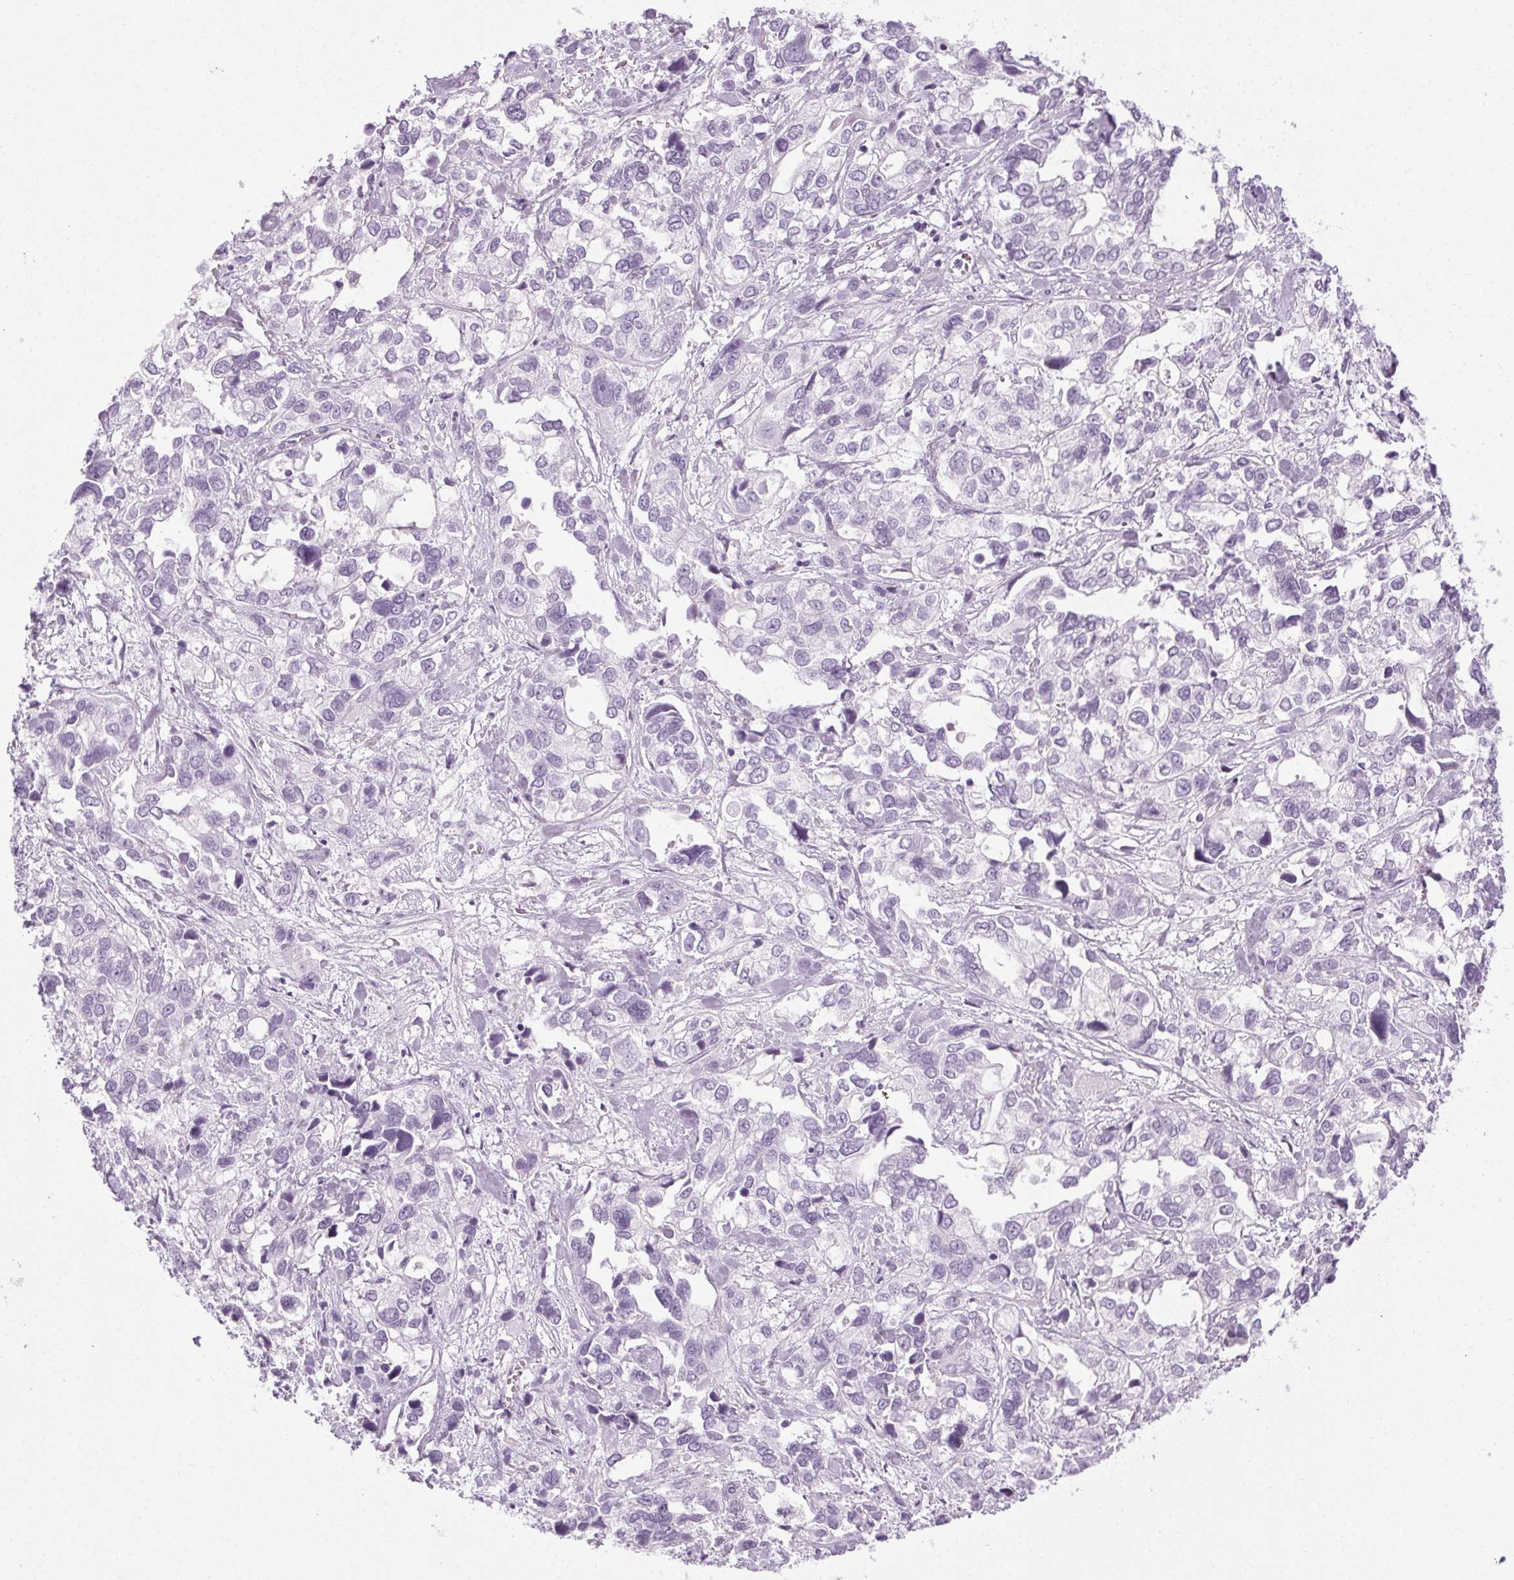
{"staining": {"intensity": "negative", "quantity": "none", "location": "none"}, "tissue": "stomach cancer", "cell_type": "Tumor cells", "image_type": "cancer", "snomed": [{"axis": "morphology", "description": "Adenocarcinoma, NOS"}, {"axis": "topography", "description": "Stomach, upper"}], "caption": "DAB (3,3'-diaminobenzidine) immunohistochemical staining of stomach cancer (adenocarcinoma) exhibits no significant staining in tumor cells. (Brightfield microscopy of DAB (3,3'-diaminobenzidine) IHC at high magnification).", "gene": "POMC", "patient": {"sex": "female", "age": 81}}